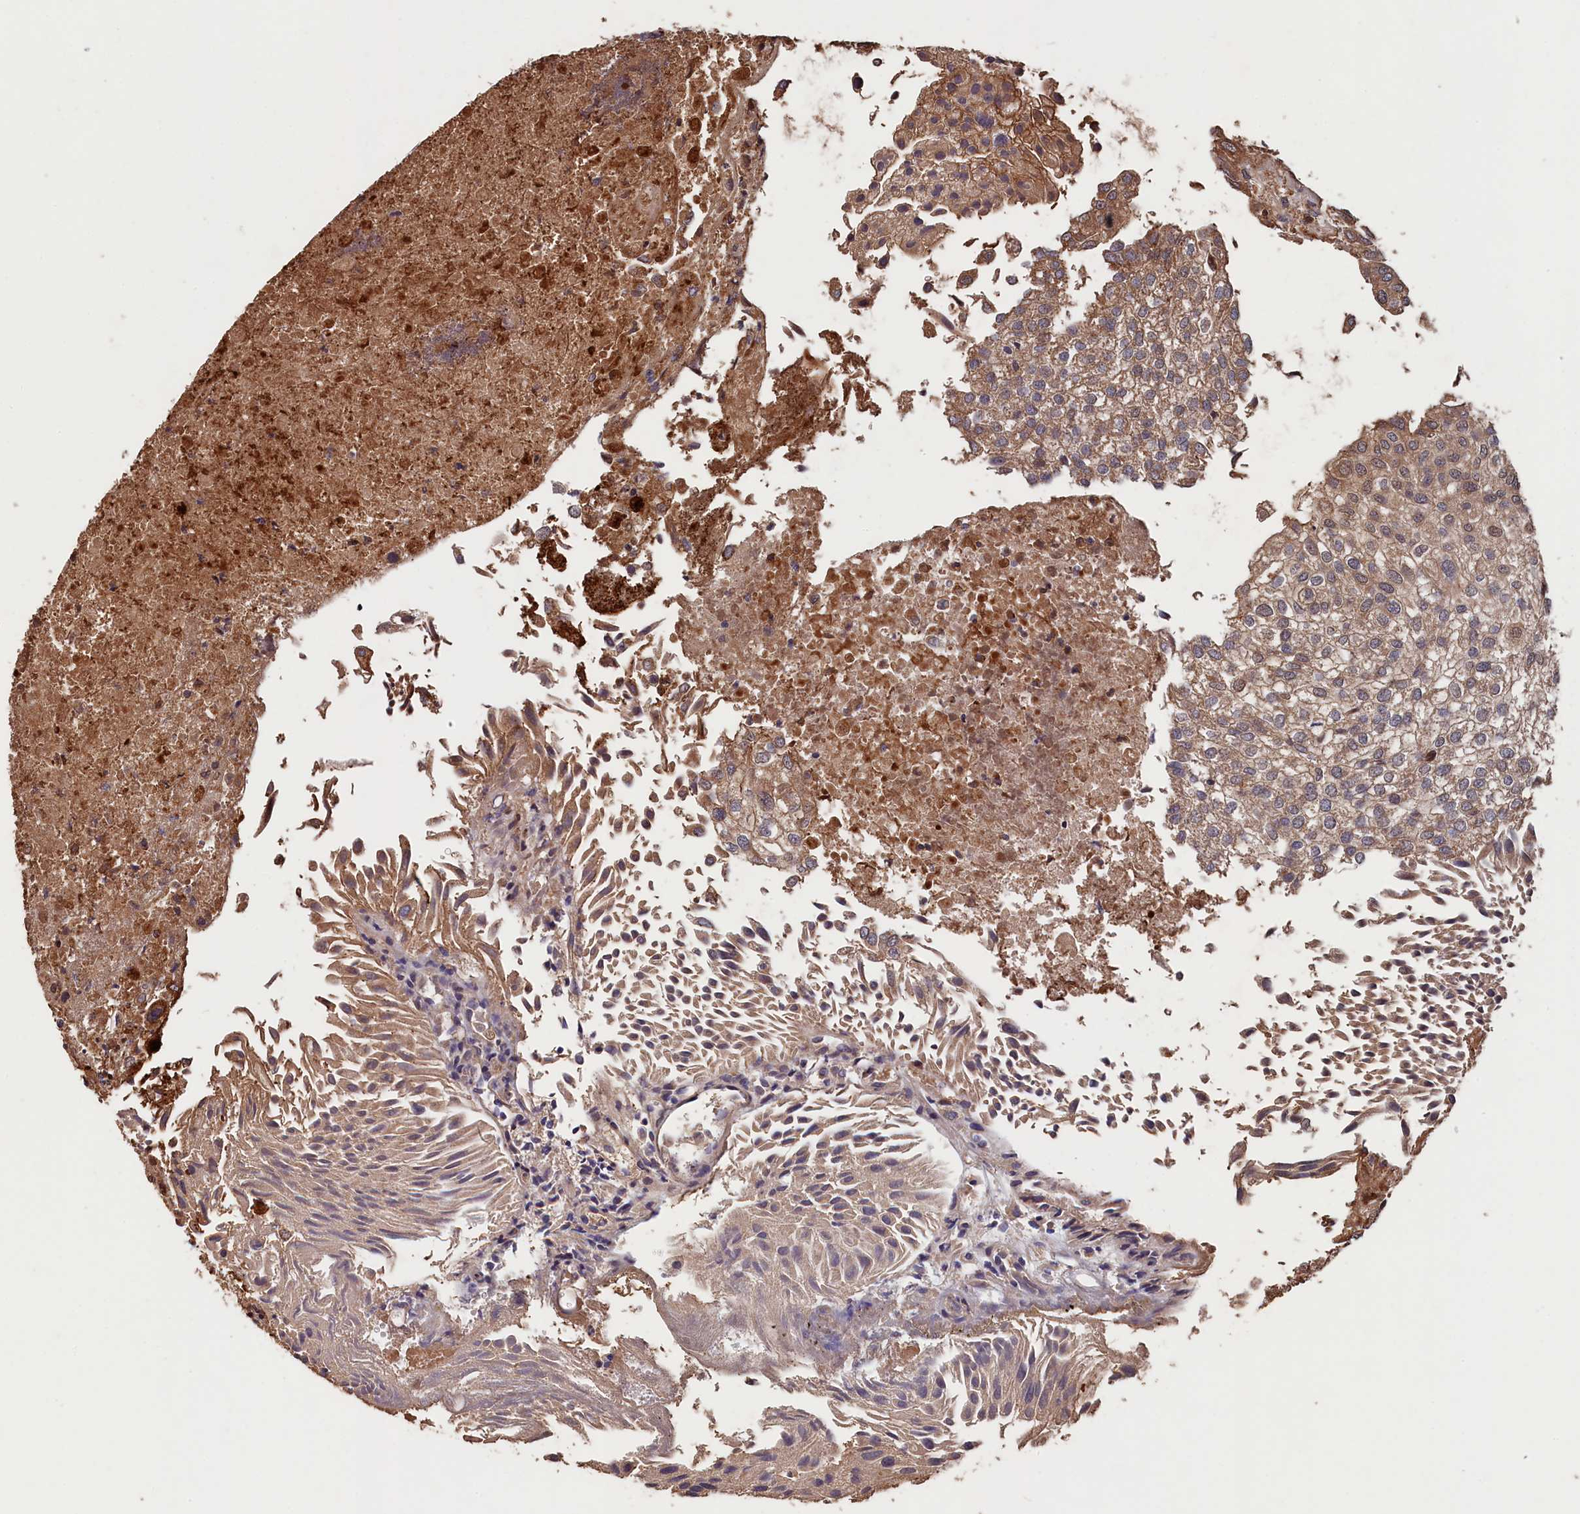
{"staining": {"intensity": "moderate", "quantity": ">75%", "location": "cytoplasmic/membranous"}, "tissue": "urothelial cancer", "cell_type": "Tumor cells", "image_type": "cancer", "snomed": [{"axis": "morphology", "description": "Urothelial carcinoma, Low grade"}, {"axis": "topography", "description": "Urinary bladder"}], "caption": "A brown stain shows moderate cytoplasmic/membranous expression of a protein in human low-grade urothelial carcinoma tumor cells.", "gene": "GREB1L", "patient": {"sex": "female", "age": 89}}